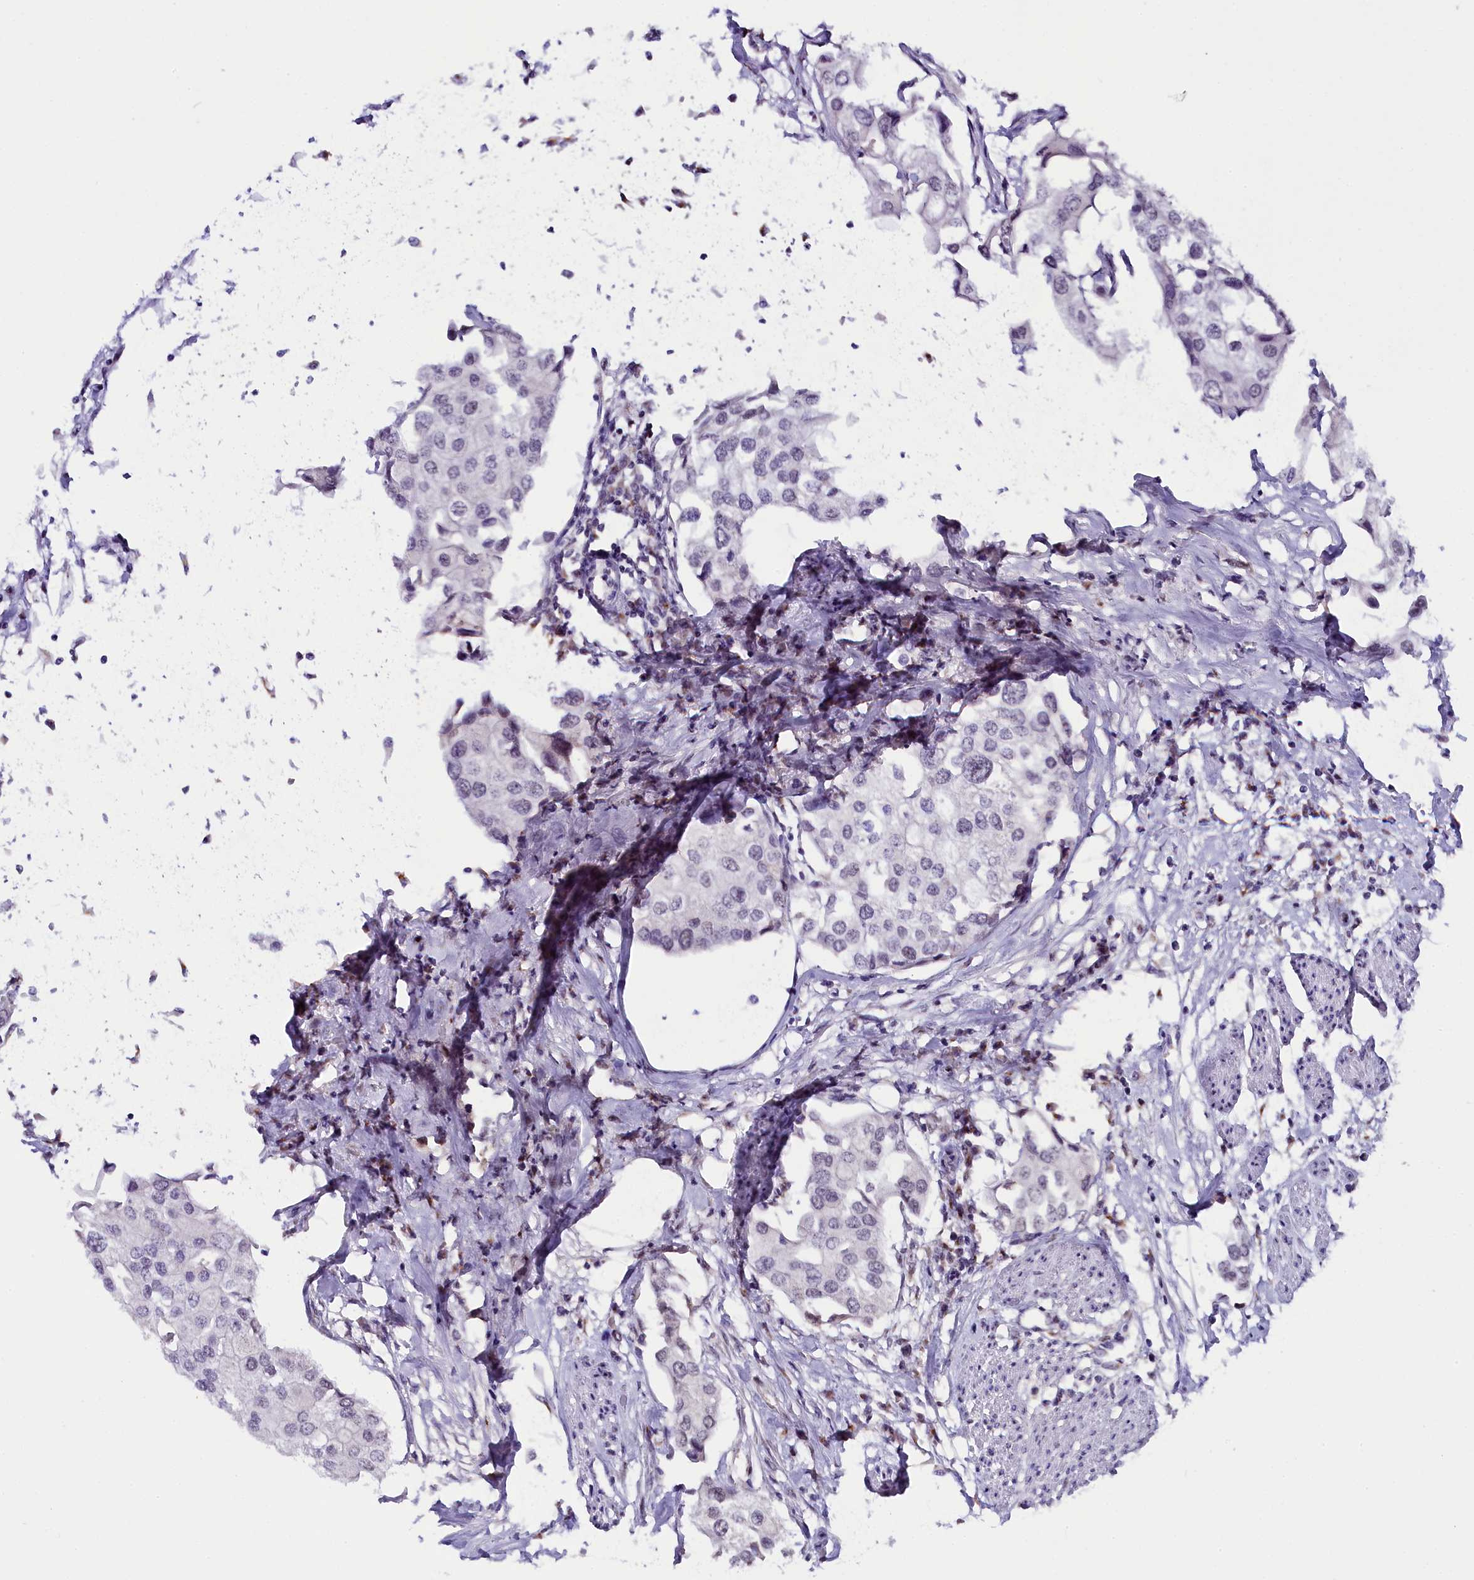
{"staining": {"intensity": "negative", "quantity": "none", "location": "none"}, "tissue": "urothelial cancer", "cell_type": "Tumor cells", "image_type": "cancer", "snomed": [{"axis": "morphology", "description": "Urothelial carcinoma, High grade"}, {"axis": "topography", "description": "Urinary bladder"}], "caption": "The micrograph shows no significant staining in tumor cells of urothelial cancer.", "gene": "NCBP1", "patient": {"sex": "male", "age": 64}}